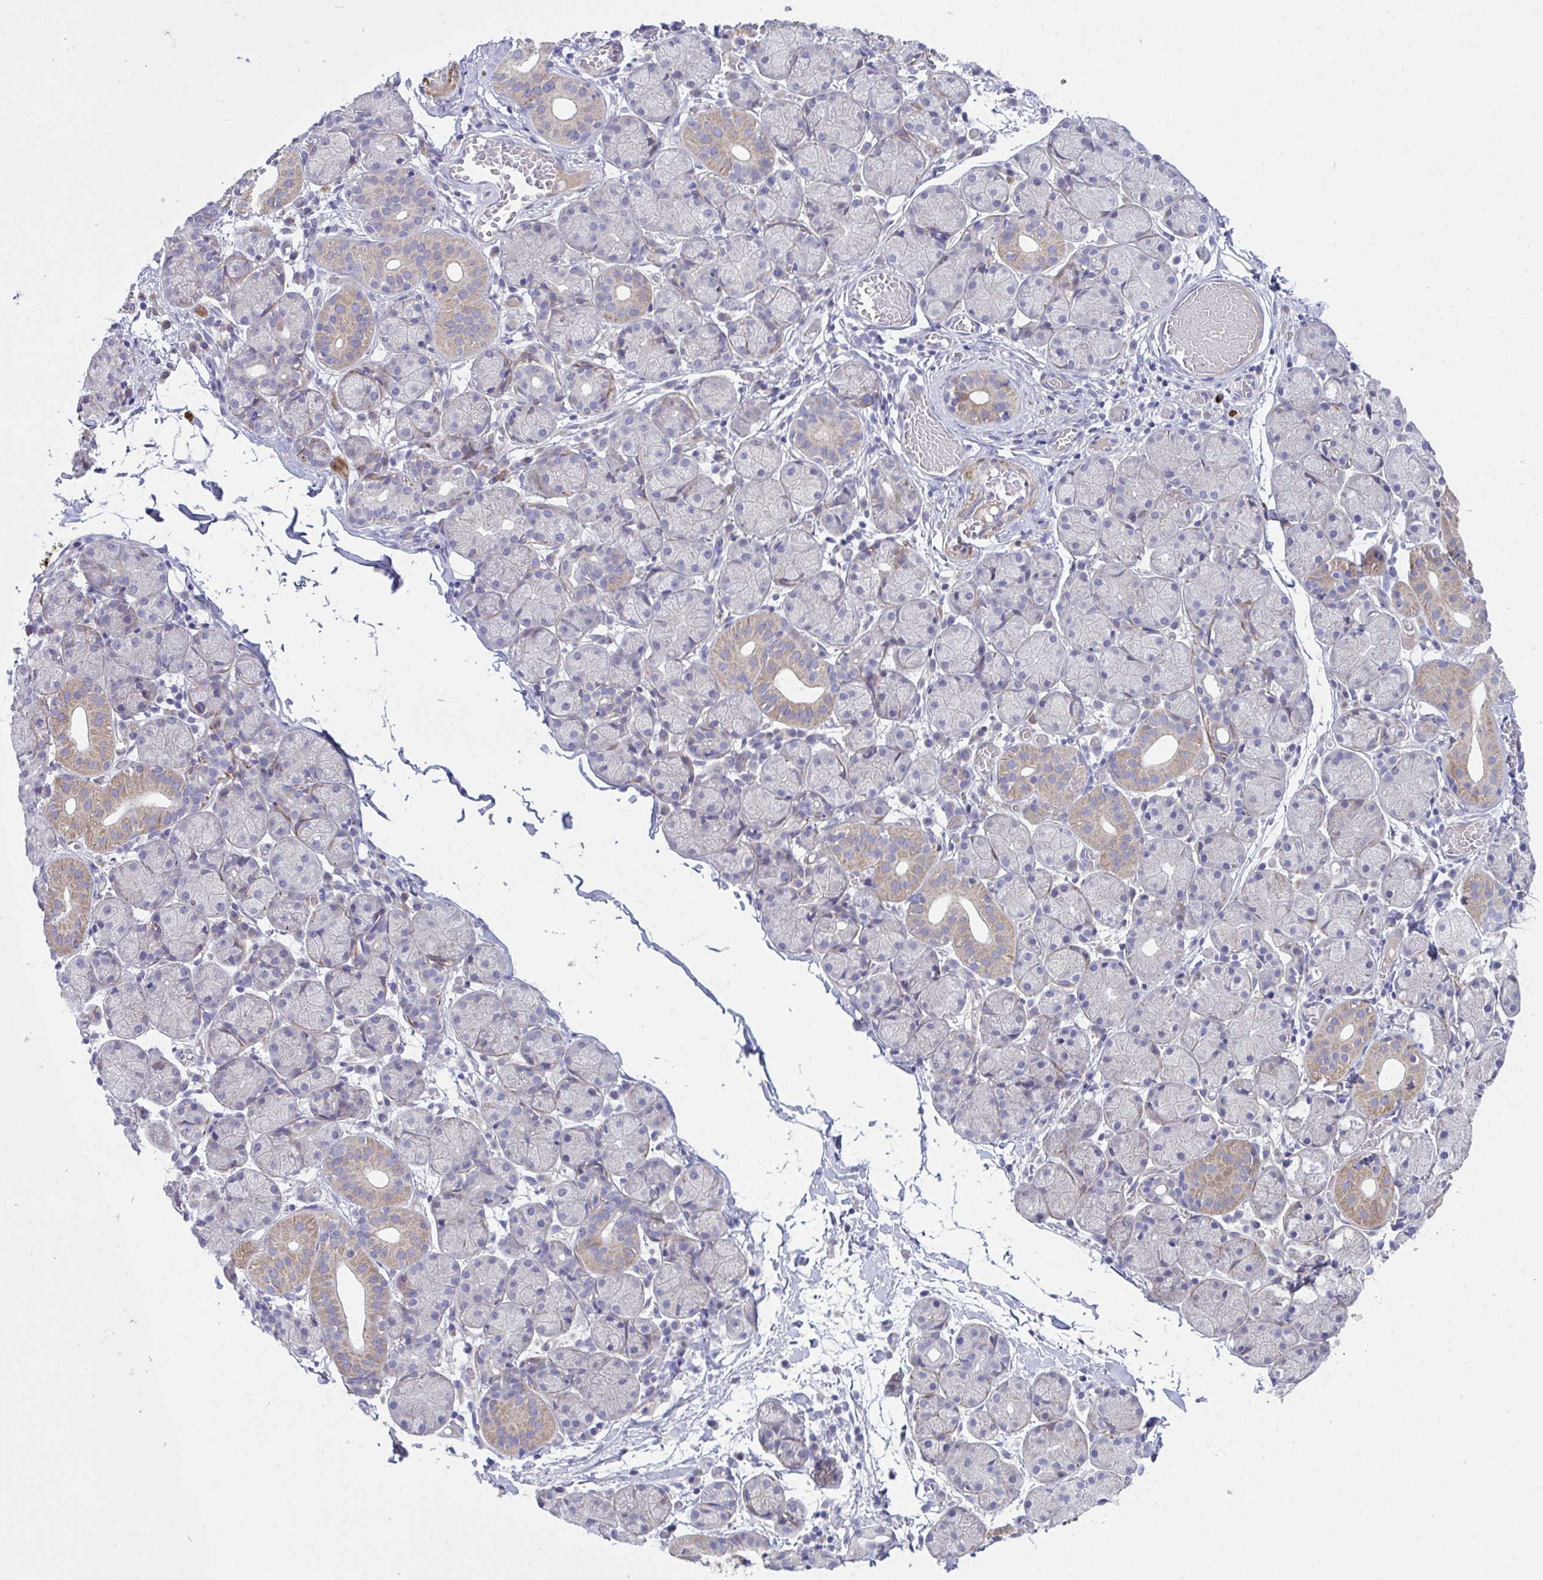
{"staining": {"intensity": "moderate", "quantity": "<25%", "location": "cytoplasmic/membranous"}, "tissue": "salivary gland", "cell_type": "Glandular cells", "image_type": "normal", "snomed": [{"axis": "morphology", "description": "Normal tissue, NOS"}, {"axis": "topography", "description": "Salivary gland"}], "caption": "Immunohistochemistry (DAB (3,3'-diaminobenzidine)) staining of benign human salivary gland displays moderate cytoplasmic/membranous protein positivity in approximately <25% of glandular cells.", "gene": "PIGZ", "patient": {"sex": "female", "age": 24}}